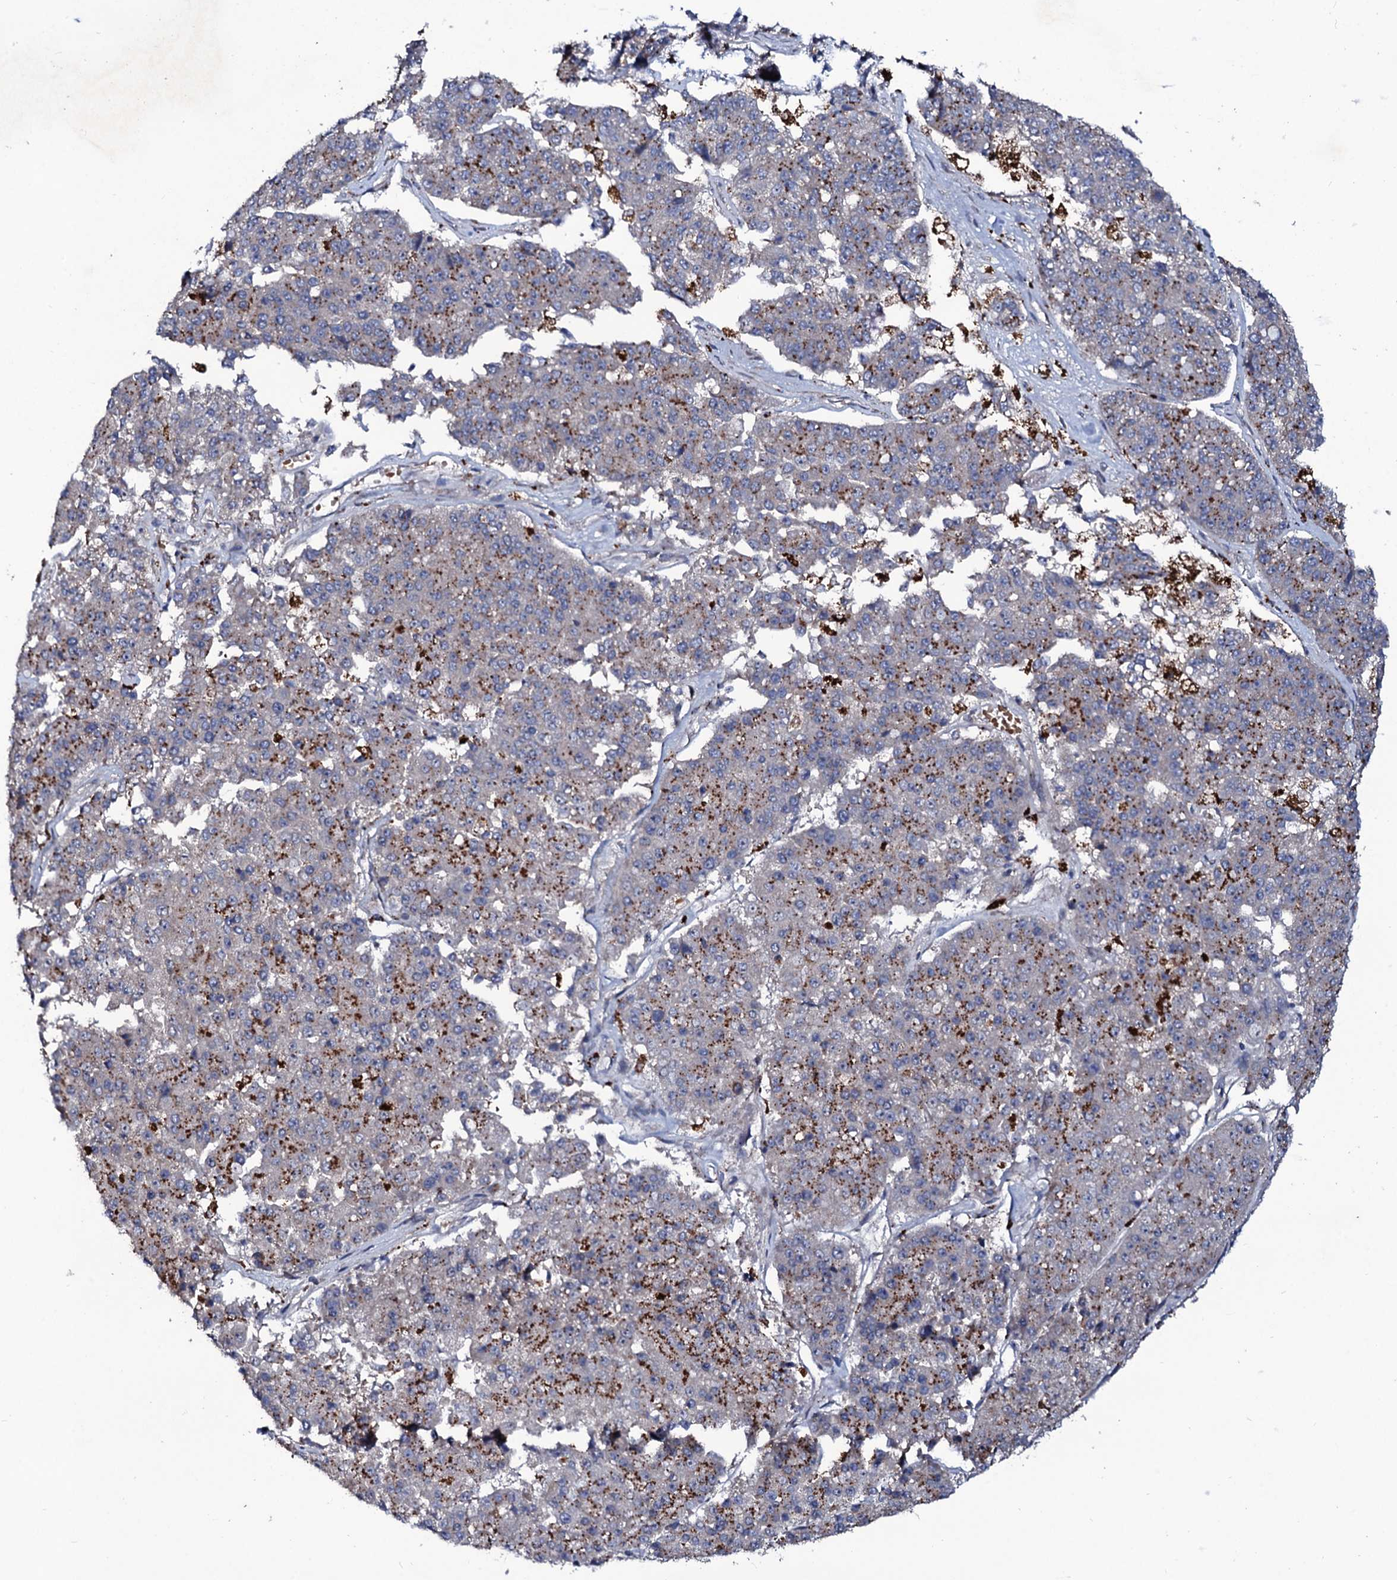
{"staining": {"intensity": "moderate", "quantity": "25%-75%", "location": "cytoplasmic/membranous"}, "tissue": "pancreatic cancer", "cell_type": "Tumor cells", "image_type": "cancer", "snomed": [{"axis": "morphology", "description": "Adenocarcinoma, NOS"}, {"axis": "topography", "description": "Pancreas"}], "caption": "A brown stain labels moderate cytoplasmic/membranous staining of a protein in human pancreatic cancer tumor cells. Immunohistochemistry (ihc) stains the protein of interest in brown and the nuclei are stained blue.", "gene": "COG6", "patient": {"sex": "male", "age": 50}}